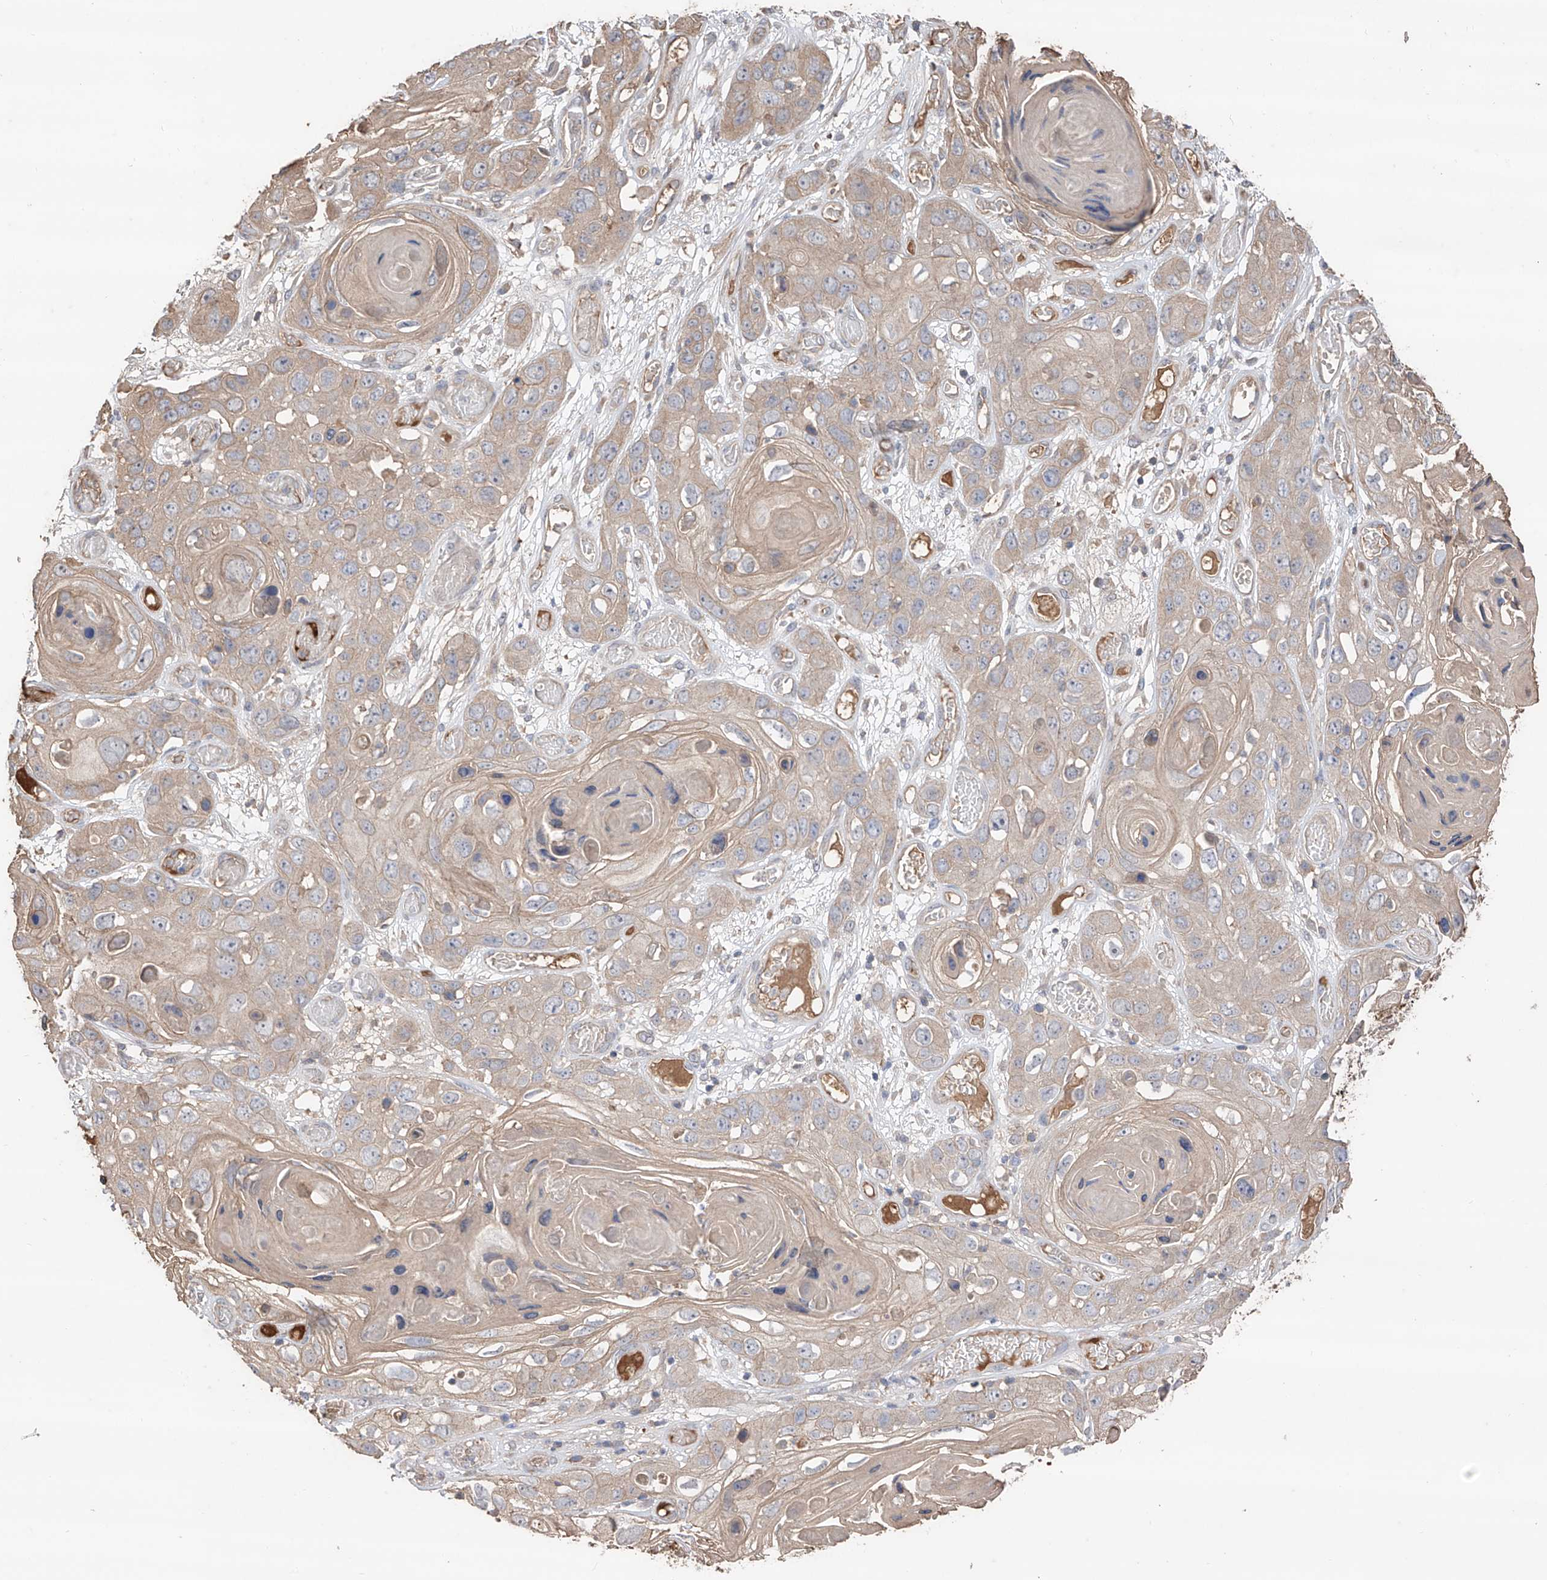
{"staining": {"intensity": "negative", "quantity": "none", "location": "none"}, "tissue": "skin cancer", "cell_type": "Tumor cells", "image_type": "cancer", "snomed": [{"axis": "morphology", "description": "Squamous cell carcinoma, NOS"}, {"axis": "topography", "description": "Skin"}], "caption": "This is an immunohistochemistry photomicrograph of skin cancer. There is no positivity in tumor cells.", "gene": "EDN1", "patient": {"sex": "male", "age": 55}}